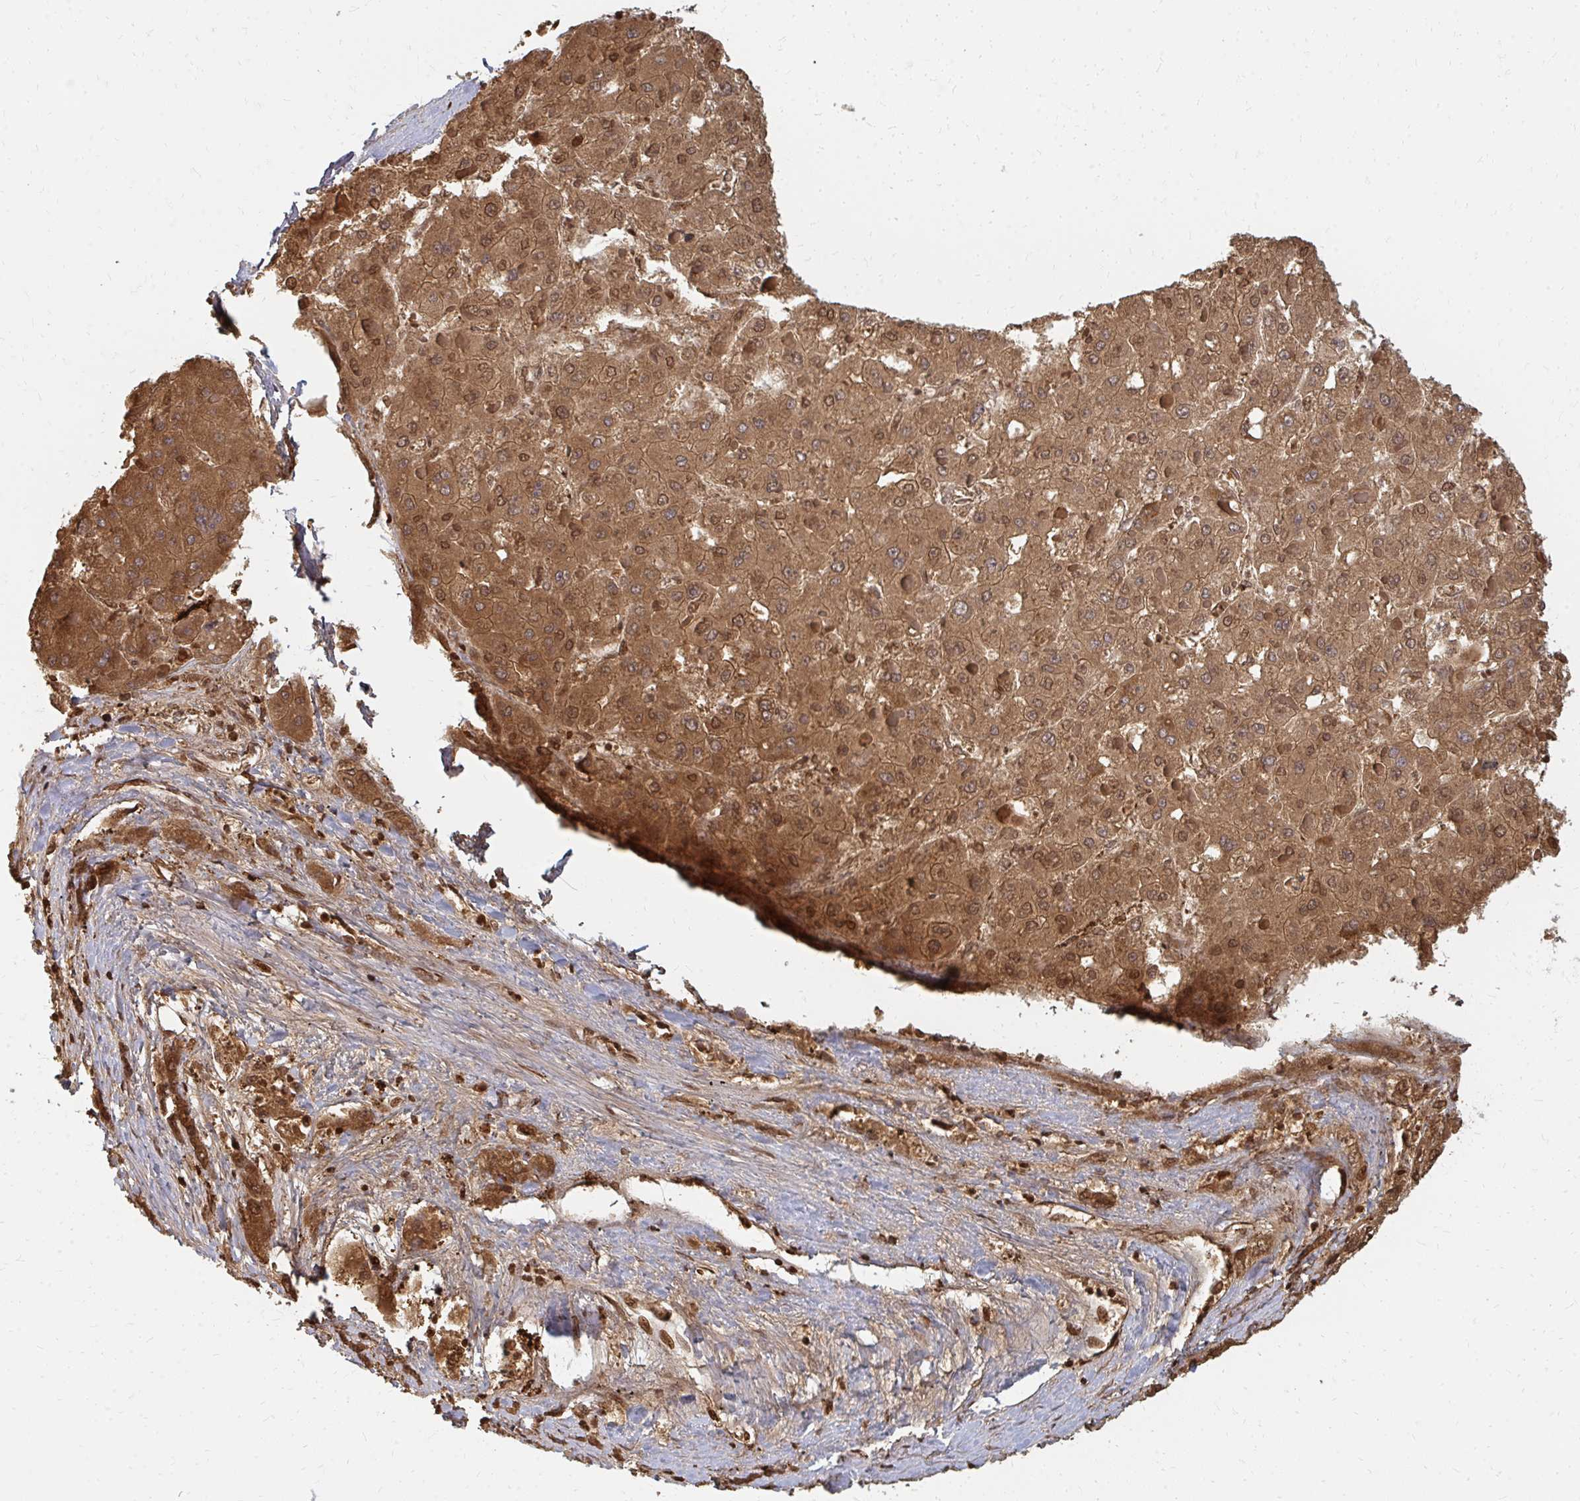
{"staining": {"intensity": "moderate", "quantity": ">75%", "location": "cytoplasmic/membranous,nuclear"}, "tissue": "liver cancer", "cell_type": "Tumor cells", "image_type": "cancer", "snomed": [{"axis": "morphology", "description": "Carcinoma, Hepatocellular, NOS"}, {"axis": "topography", "description": "Liver"}], "caption": "Liver hepatocellular carcinoma was stained to show a protein in brown. There is medium levels of moderate cytoplasmic/membranous and nuclear positivity in approximately >75% of tumor cells.", "gene": "ZNF285", "patient": {"sex": "female", "age": 73}}